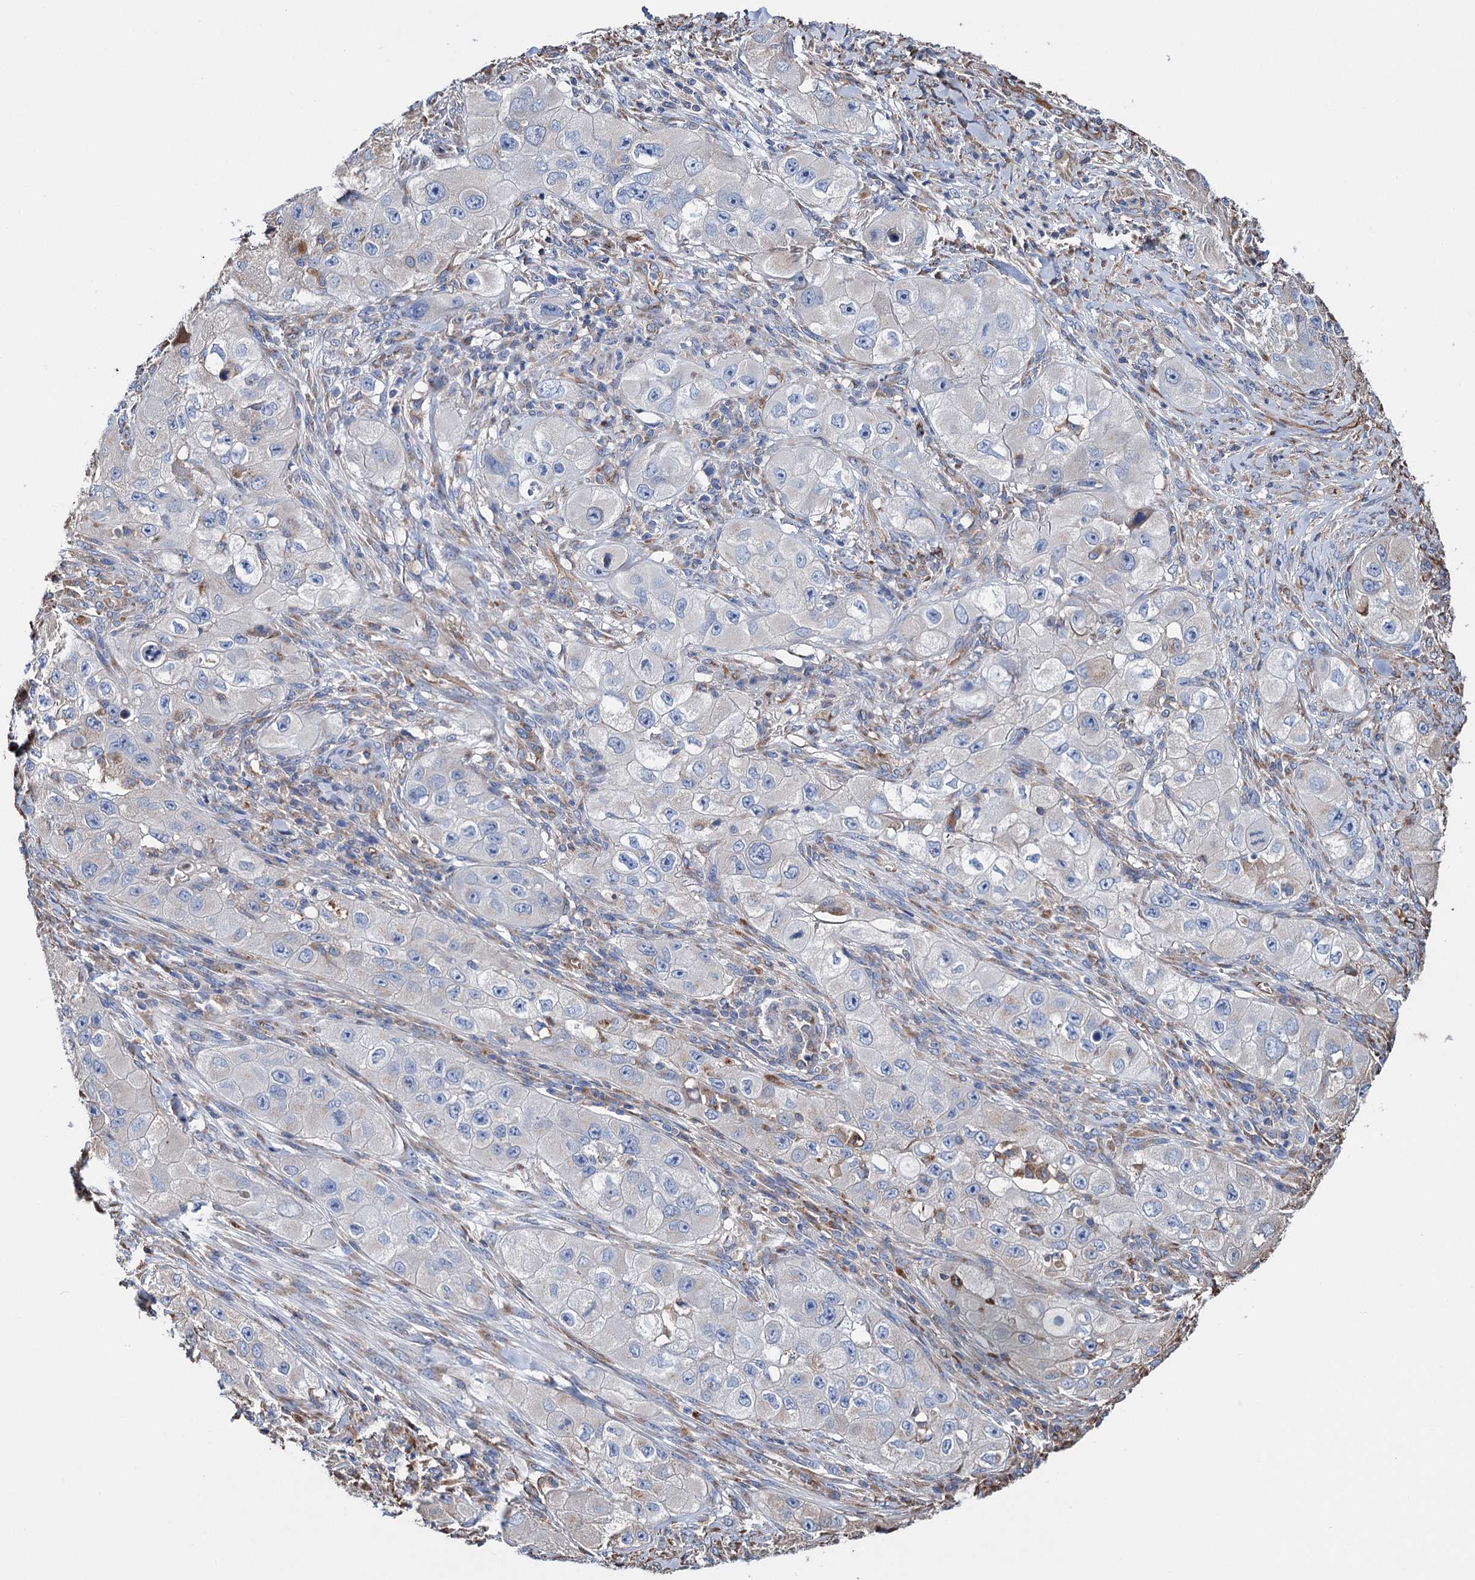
{"staining": {"intensity": "negative", "quantity": "none", "location": "none"}, "tissue": "skin cancer", "cell_type": "Tumor cells", "image_type": "cancer", "snomed": [{"axis": "morphology", "description": "Squamous cell carcinoma, NOS"}, {"axis": "topography", "description": "Skin"}, {"axis": "topography", "description": "Subcutis"}], "caption": "Immunohistochemical staining of human squamous cell carcinoma (skin) reveals no significant expression in tumor cells.", "gene": "SCPEP1", "patient": {"sex": "male", "age": 73}}